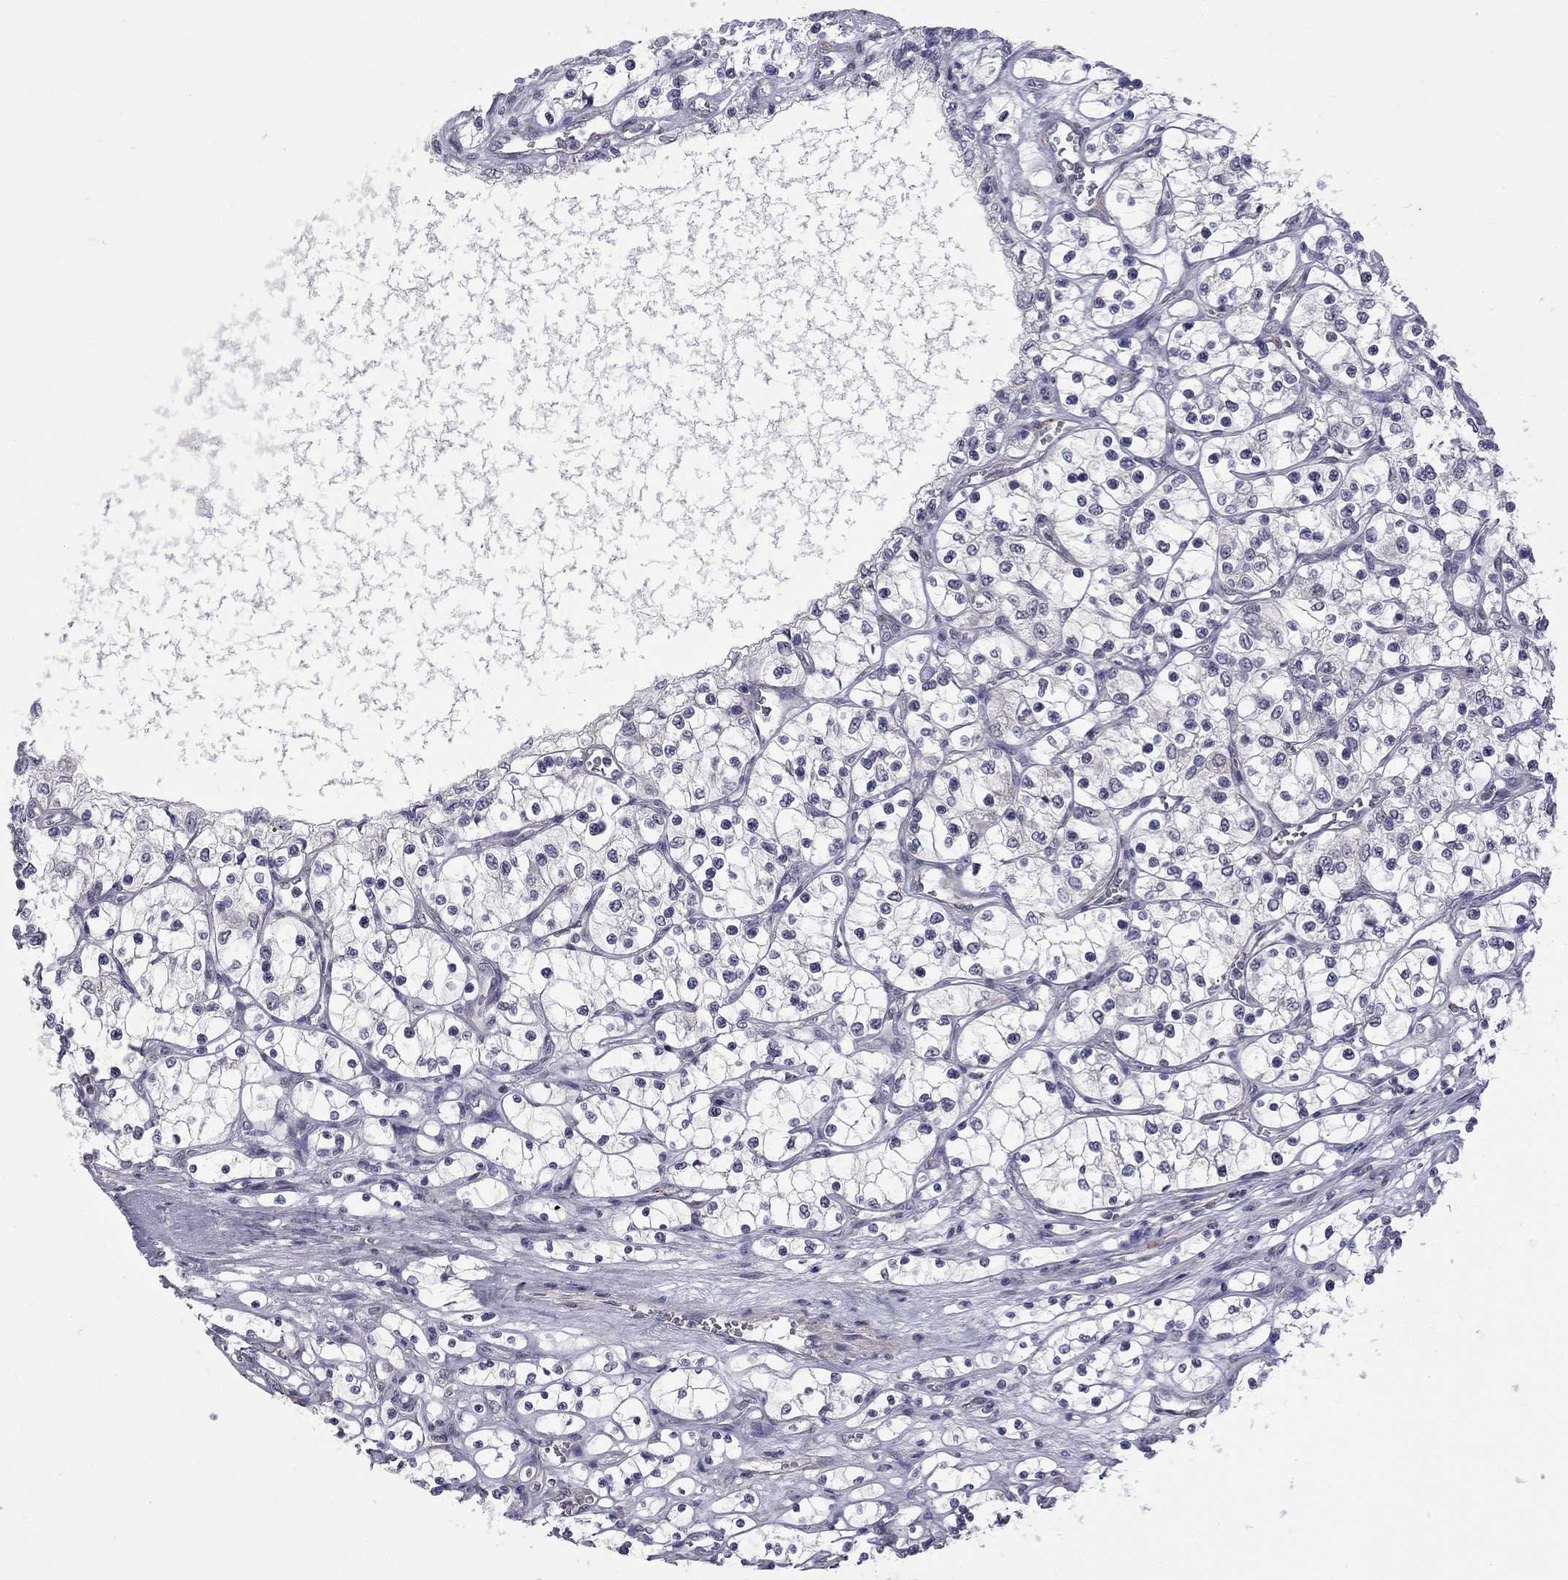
{"staining": {"intensity": "negative", "quantity": "none", "location": "none"}, "tissue": "renal cancer", "cell_type": "Tumor cells", "image_type": "cancer", "snomed": [{"axis": "morphology", "description": "Adenocarcinoma, NOS"}, {"axis": "topography", "description": "Kidney"}], "caption": "There is no significant positivity in tumor cells of renal cancer. The staining was performed using DAB (3,3'-diaminobenzidine) to visualize the protein expression in brown, while the nuclei were stained in blue with hematoxylin (Magnification: 20x).", "gene": "GSG1L", "patient": {"sex": "female", "age": 69}}